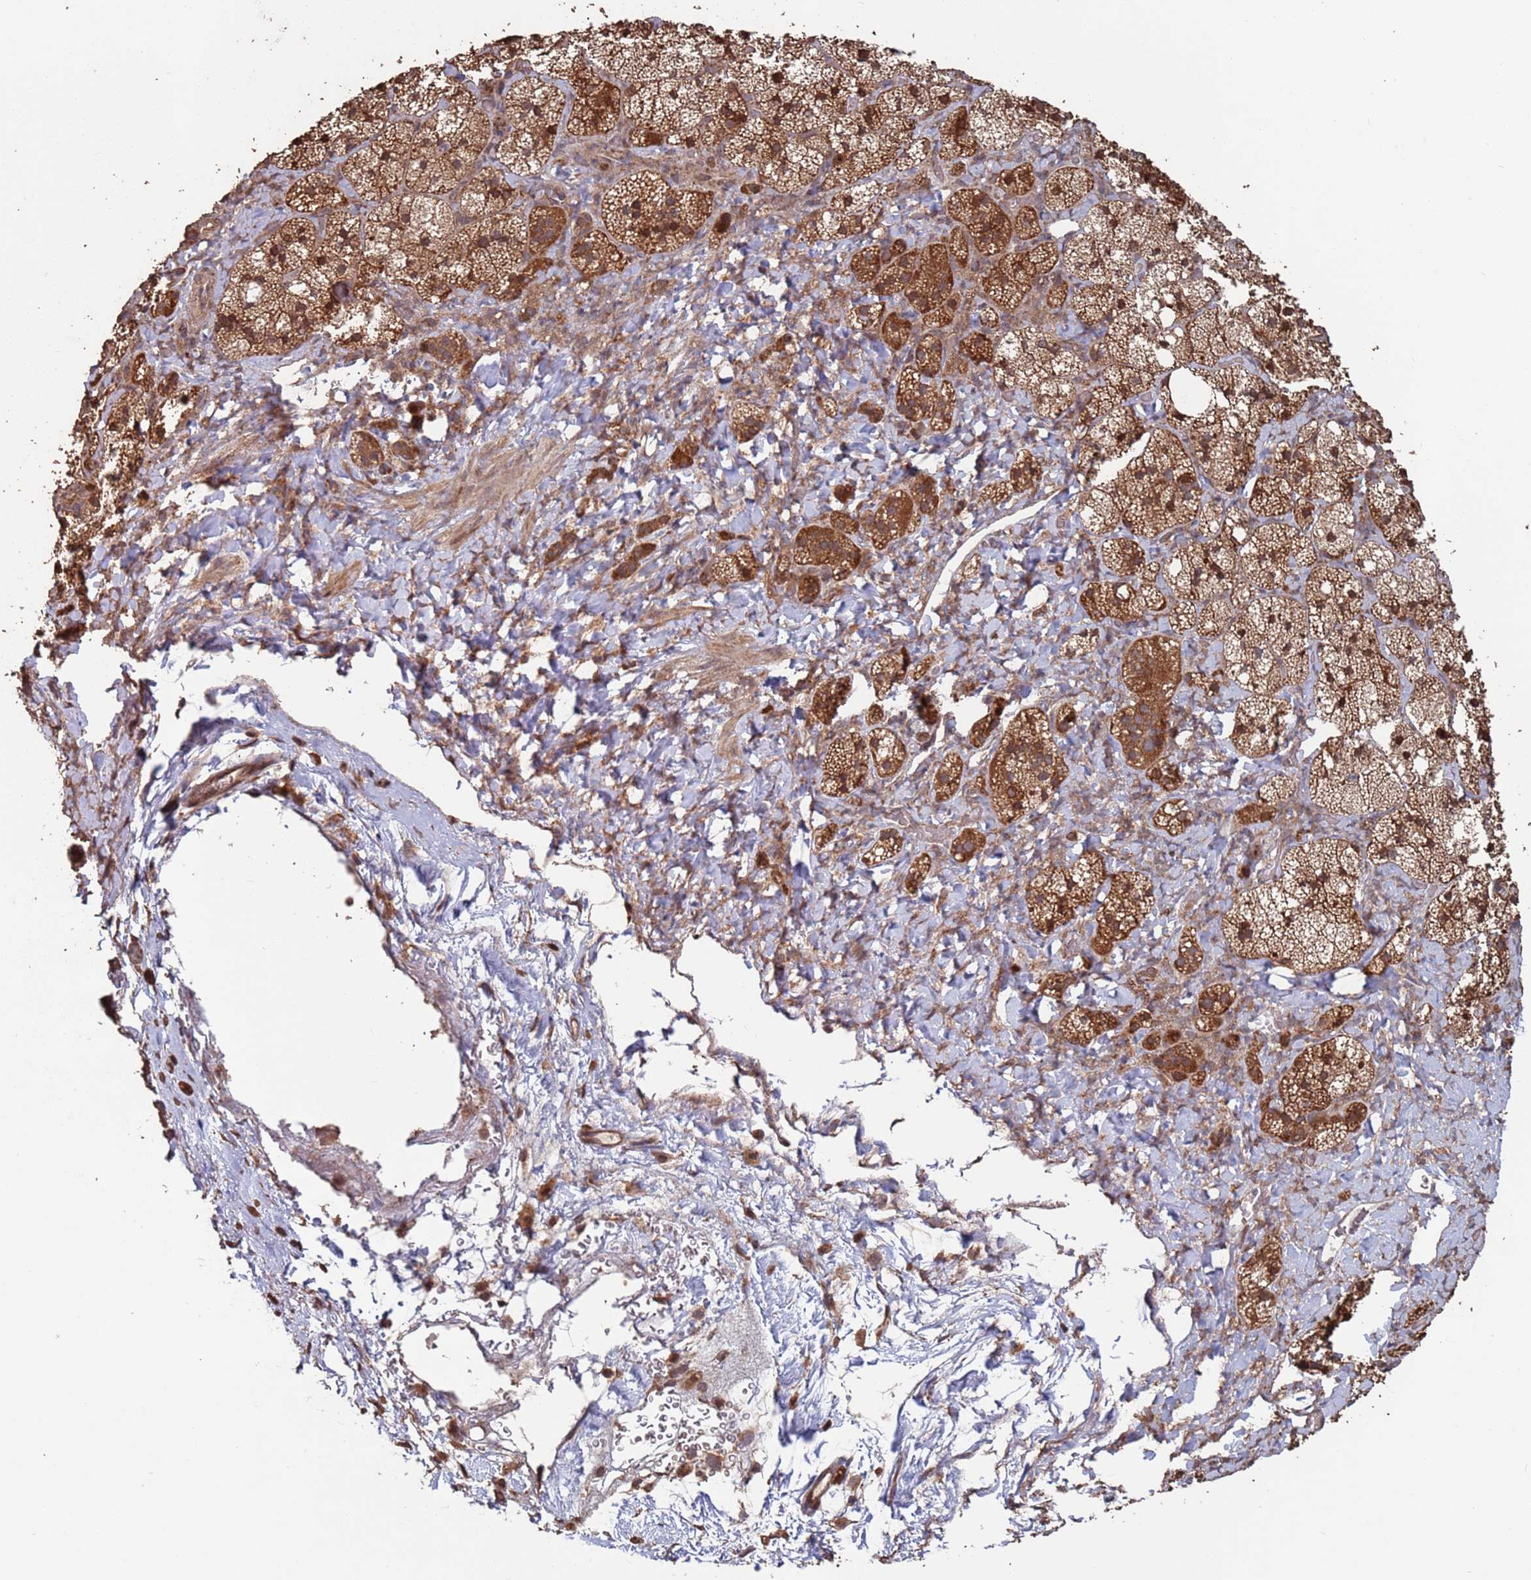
{"staining": {"intensity": "strong", "quantity": ">75%", "location": "cytoplasmic/membranous"}, "tissue": "adrenal gland", "cell_type": "Glandular cells", "image_type": "normal", "snomed": [{"axis": "morphology", "description": "Normal tissue, NOS"}, {"axis": "topography", "description": "Adrenal gland"}], "caption": "A photomicrograph of human adrenal gland stained for a protein exhibits strong cytoplasmic/membranous brown staining in glandular cells. (Stains: DAB (3,3'-diaminobenzidine) in brown, nuclei in blue, Microscopy: brightfield microscopy at high magnification).", "gene": "PRR7", "patient": {"sex": "male", "age": 61}}